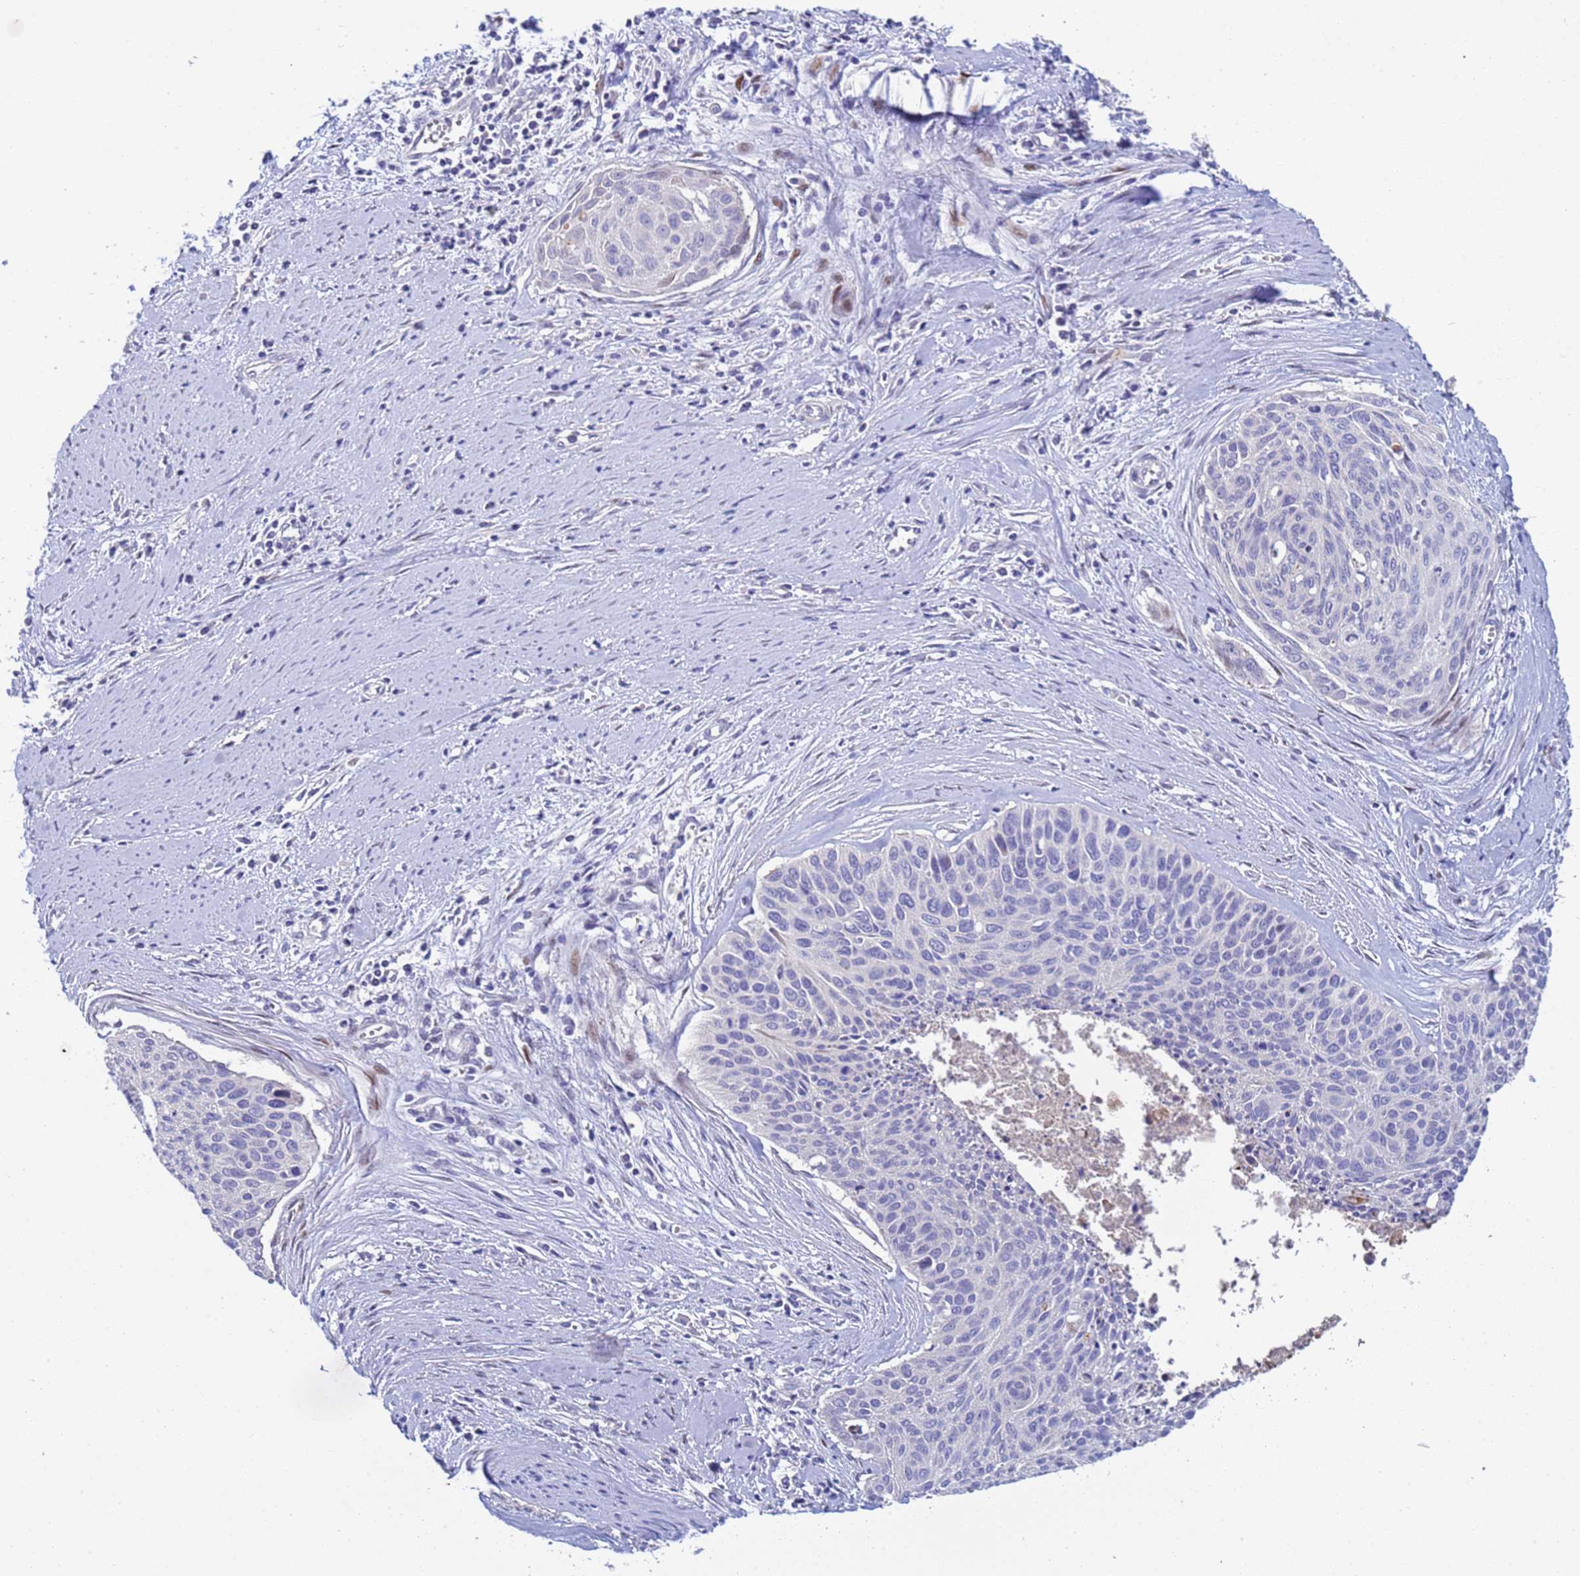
{"staining": {"intensity": "negative", "quantity": "none", "location": "none"}, "tissue": "cervical cancer", "cell_type": "Tumor cells", "image_type": "cancer", "snomed": [{"axis": "morphology", "description": "Squamous cell carcinoma, NOS"}, {"axis": "topography", "description": "Cervix"}], "caption": "High magnification brightfield microscopy of cervical squamous cell carcinoma stained with DAB (3,3'-diaminobenzidine) (brown) and counterstained with hematoxylin (blue): tumor cells show no significant staining.", "gene": "PPP6R1", "patient": {"sex": "female", "age": 55}}